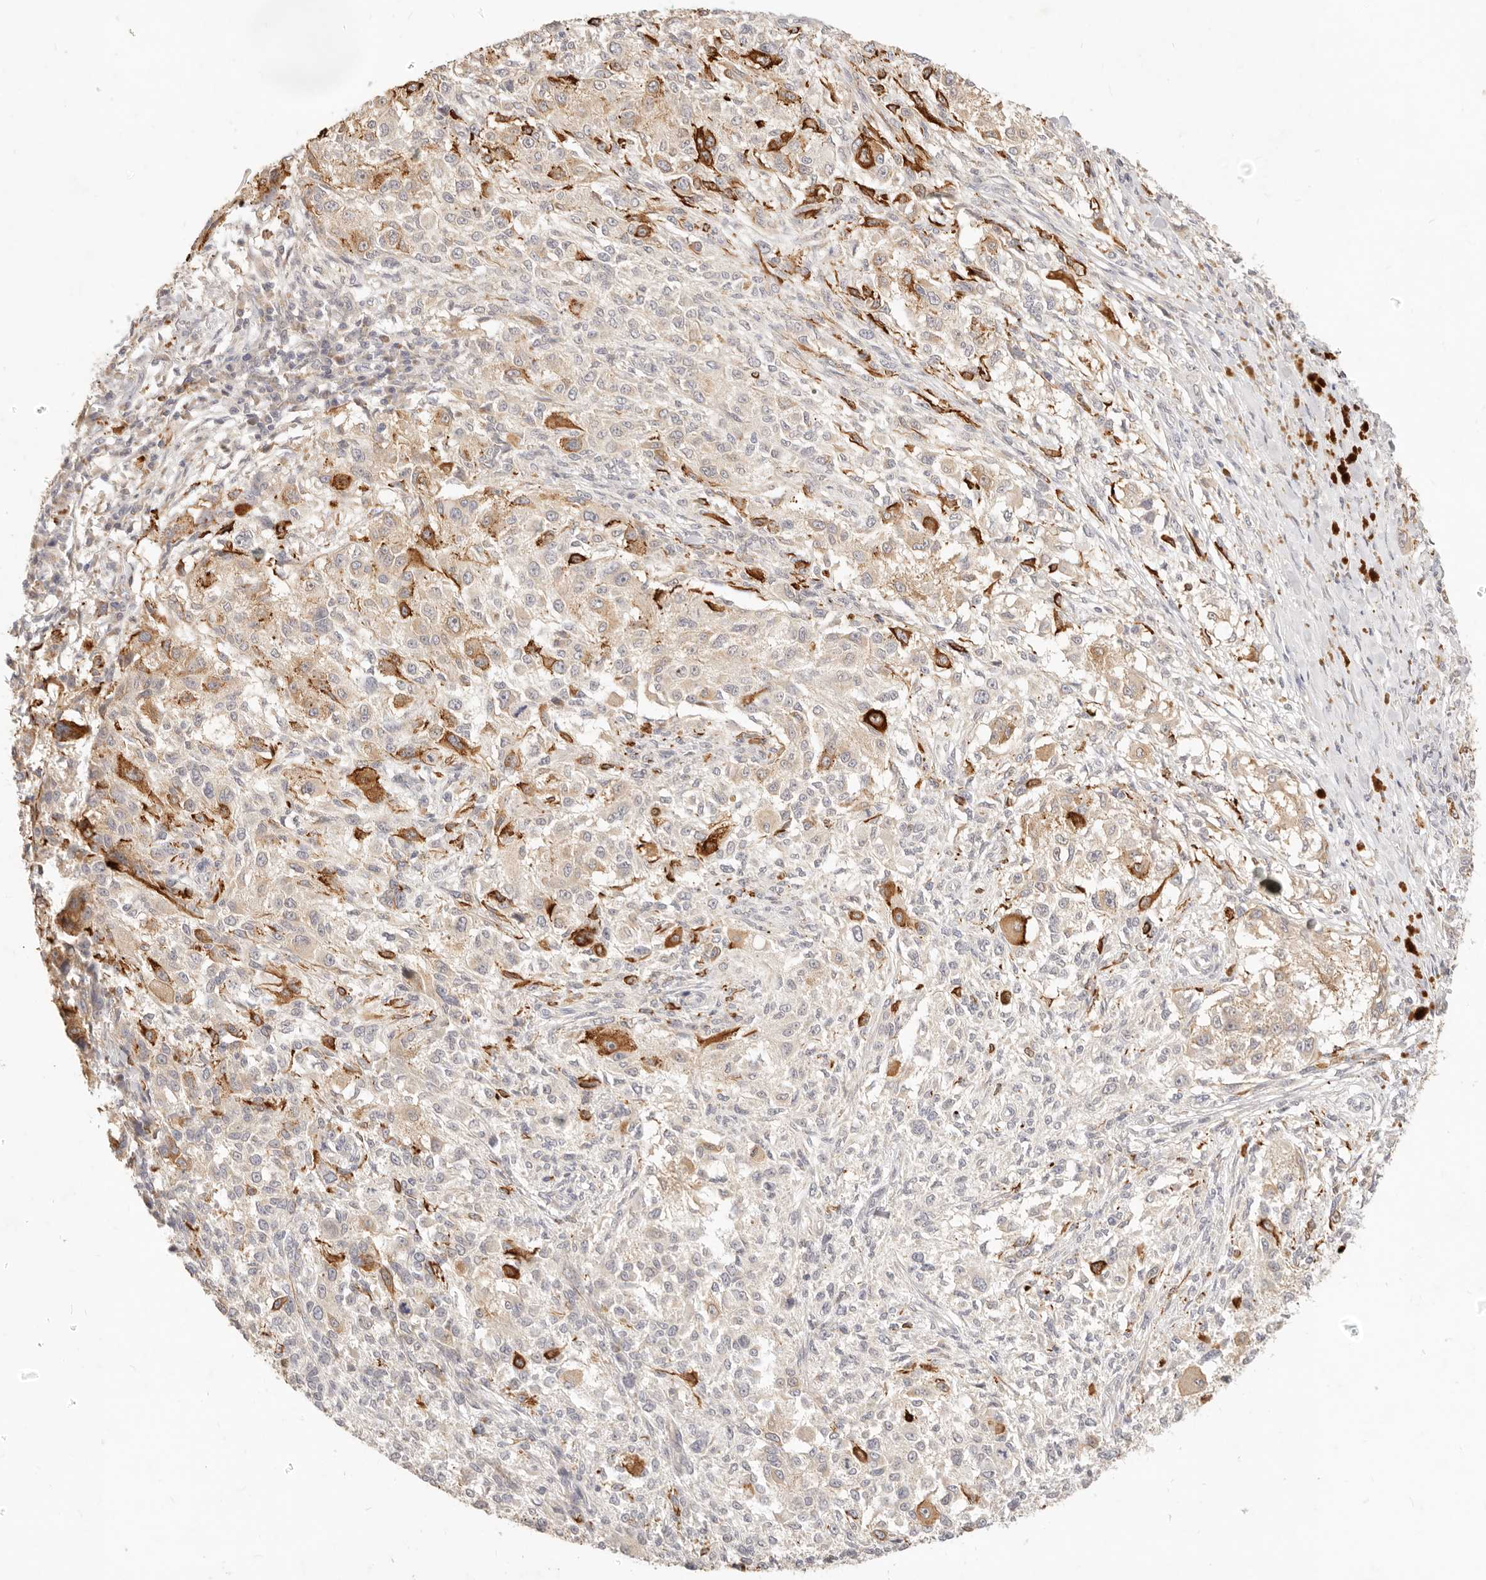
{"staining": {"intensity": "moderate", "quantity": "25%-75%", "location": "cytoplasmic/membranous"}, "tissue": "melanoma", "cell_type": "Tumor cells", "image_type": "cancer", "snomed": [{"axis": "morphology", "description": "Necrosis, NOS"}, {"axis": "morphology", "description": "Malignant melanoma, NOS"}, {"axis": "topography", "description": "Skin"}], "caption": "This is an image of immunohistochemistry (IHC) staining of melanoma, which shows moderate staining in the cytoplasmic/membranous of tumor cells.", "gene": "RUBCNL", "patient": {"sex": "female", "age": 87}}